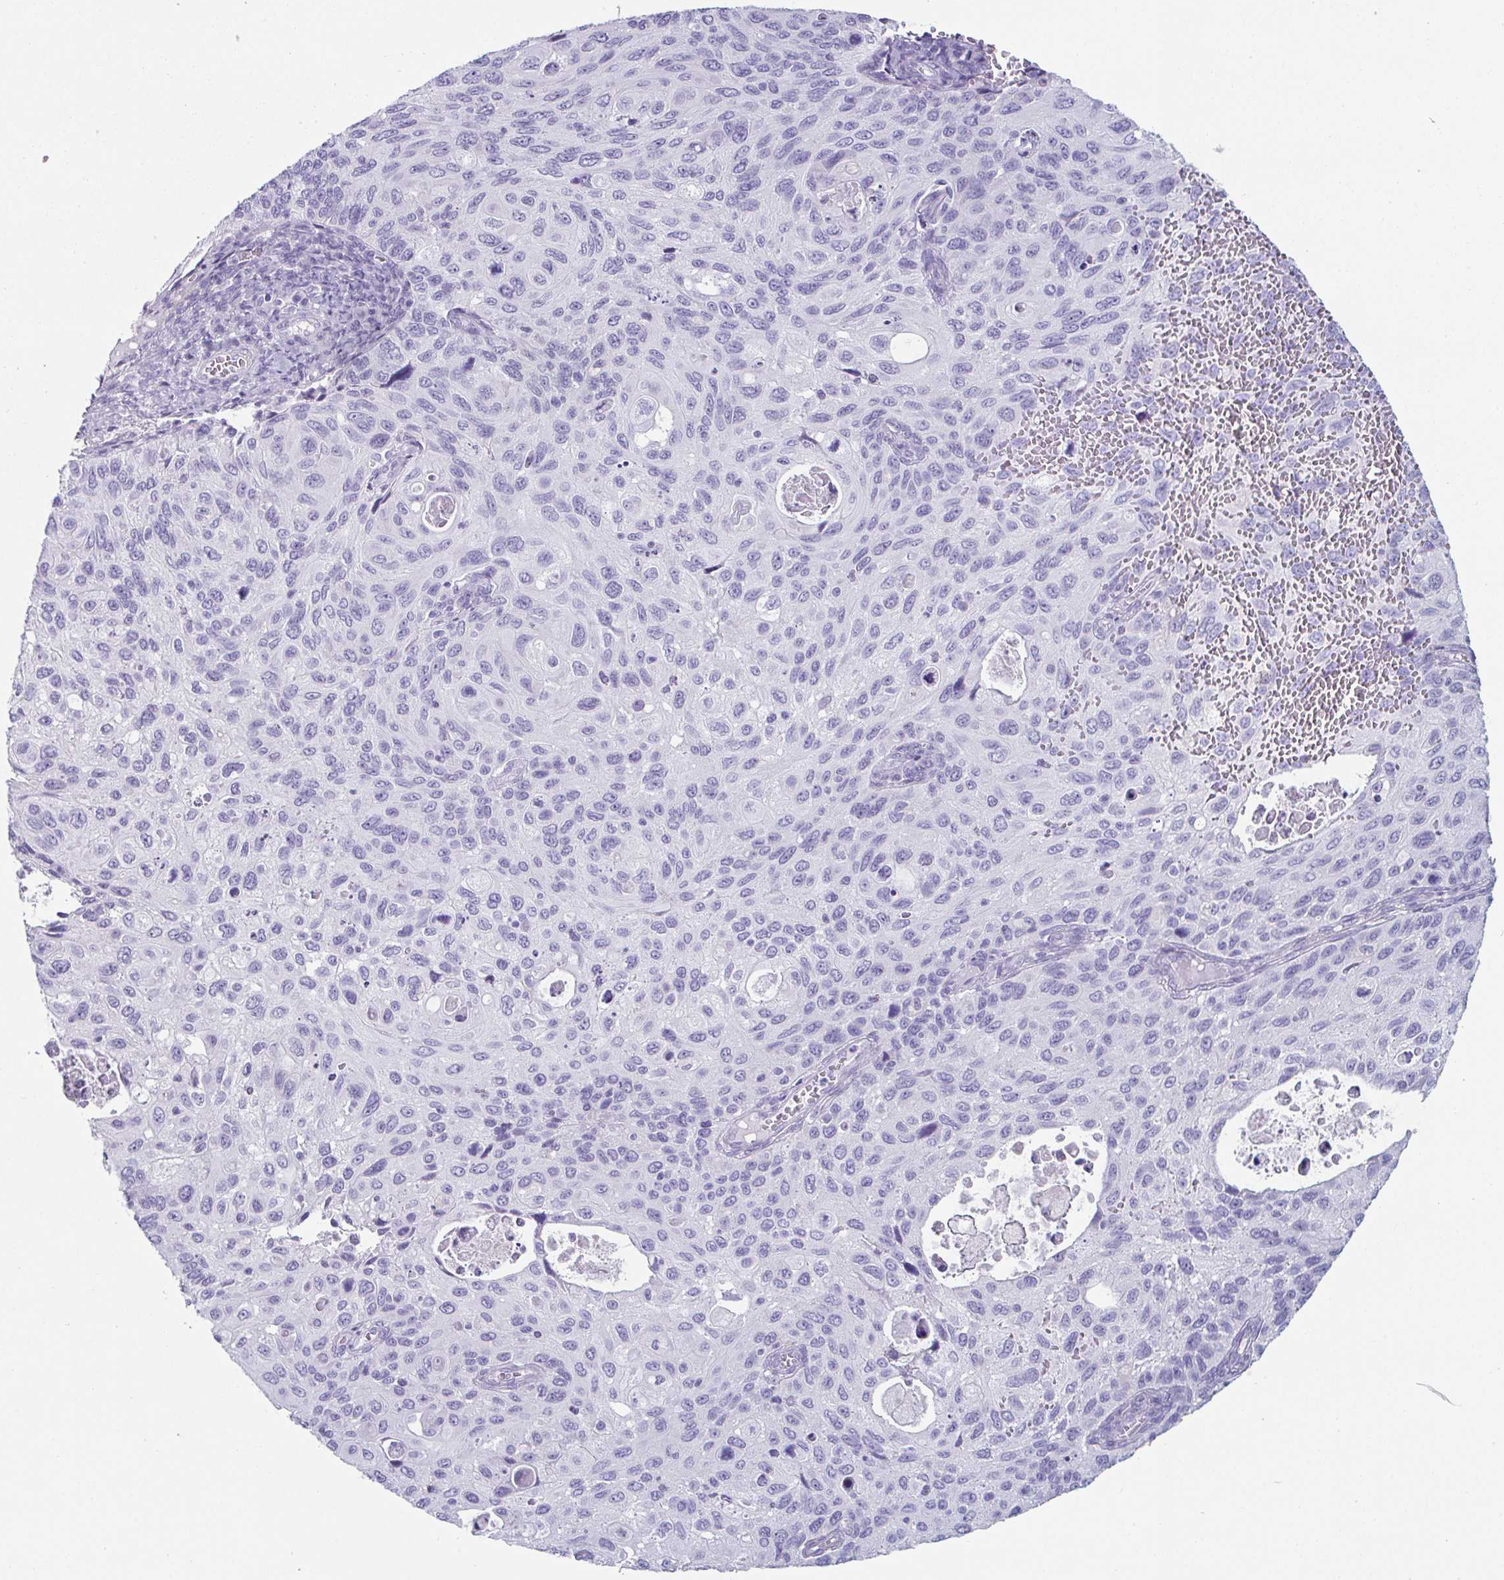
{"staining": {"intensity": "negative", "quantity": "none", "location": "none"}, "tissue": "cervical cancer", "cell_type": "Tumor cells", "image_type": "cancer", "snomed": [{"axis": "morphology", "description": "Squamous cell carcinoma, NOS"}, {"axis": "topography", "description": "Cervix"}], "caption": "DAB immunohistochemical staining of squamous cell carcinoma (cervical) shows no significant staining in tumor cells.", "gene": "CREG2", "patient": {"sex": "female", "age": 70}}